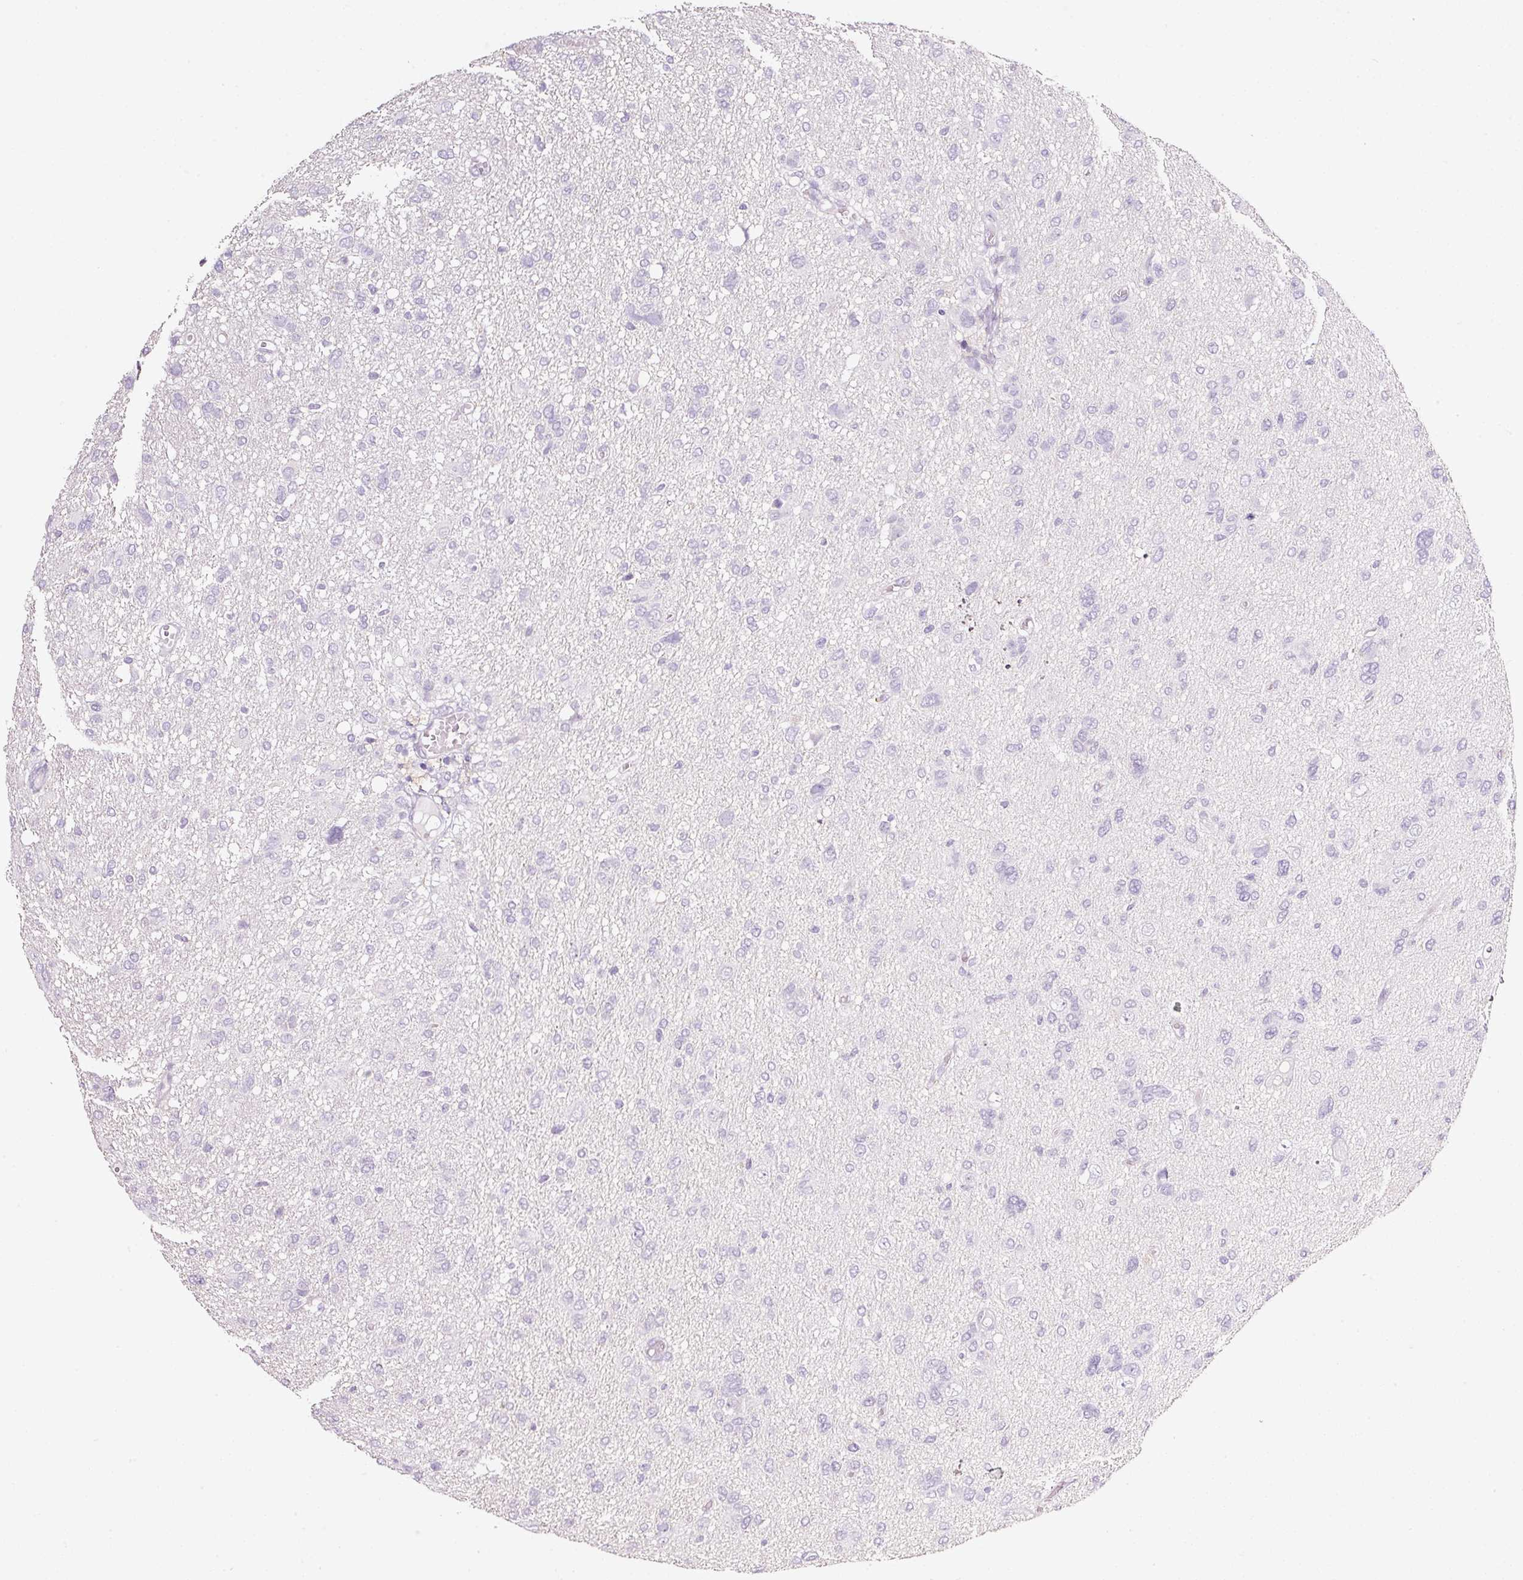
{"staining": {"intensity": "negative", "quantity": "none", "location": "none"}, "tissue": "glioma", "cell_type": "Tumor cells", "image_type": "cancer", "snomed": [{"axis": "morphology", "description": "Glioma, malignant, High grade"}, {"axis": "topography", "description": "Brain"}], "caption": "A histopathology image of malignant high-grade glioma stained for a protein displays no brown staining in tumor cells. (DAB immunohistochemistry with hematoxylin counter stain).", "gene": "CYB561A3", "patient": {"sex": "female", "age": 59}}